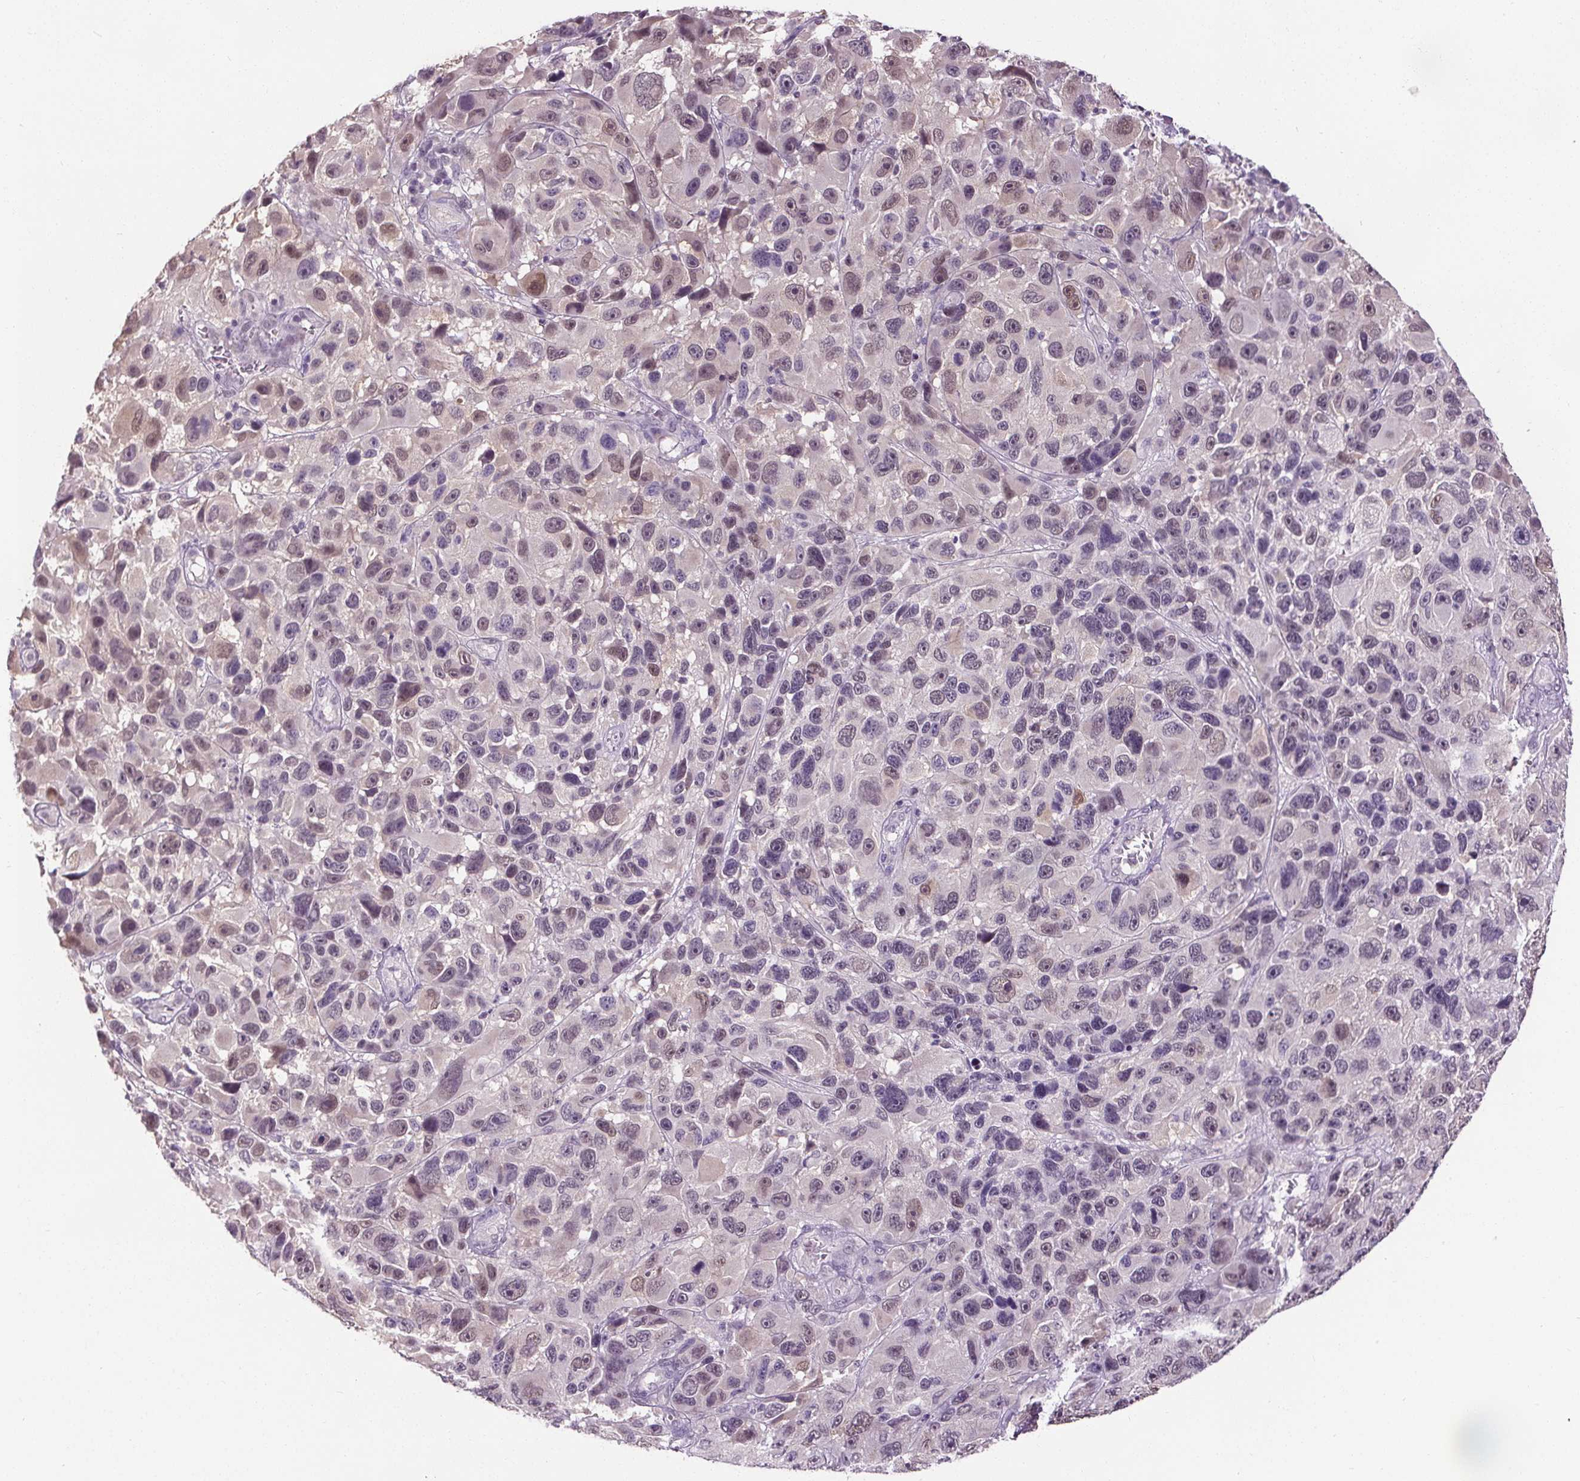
{"staining": {"intensity": "weak", "quantity": "25%-75%", "location": "nuclear"}, "tissue": "melanoma", "cell_type": "Tumor cells", "image_type": "cancer", "snomed": [{"axis": "morphology", "description": "Malignant melanoma, NOS"}, {"axis": "topography", "description": "Skin"}], "caption": "A brown stain shows weak nuclear staining of a protein in melanoma tumor cells. (DAB IHC with brightfield microscopy, high magnification).", "gene": "SLC2A9", "patient": {"sex": "male", "age": 53}}